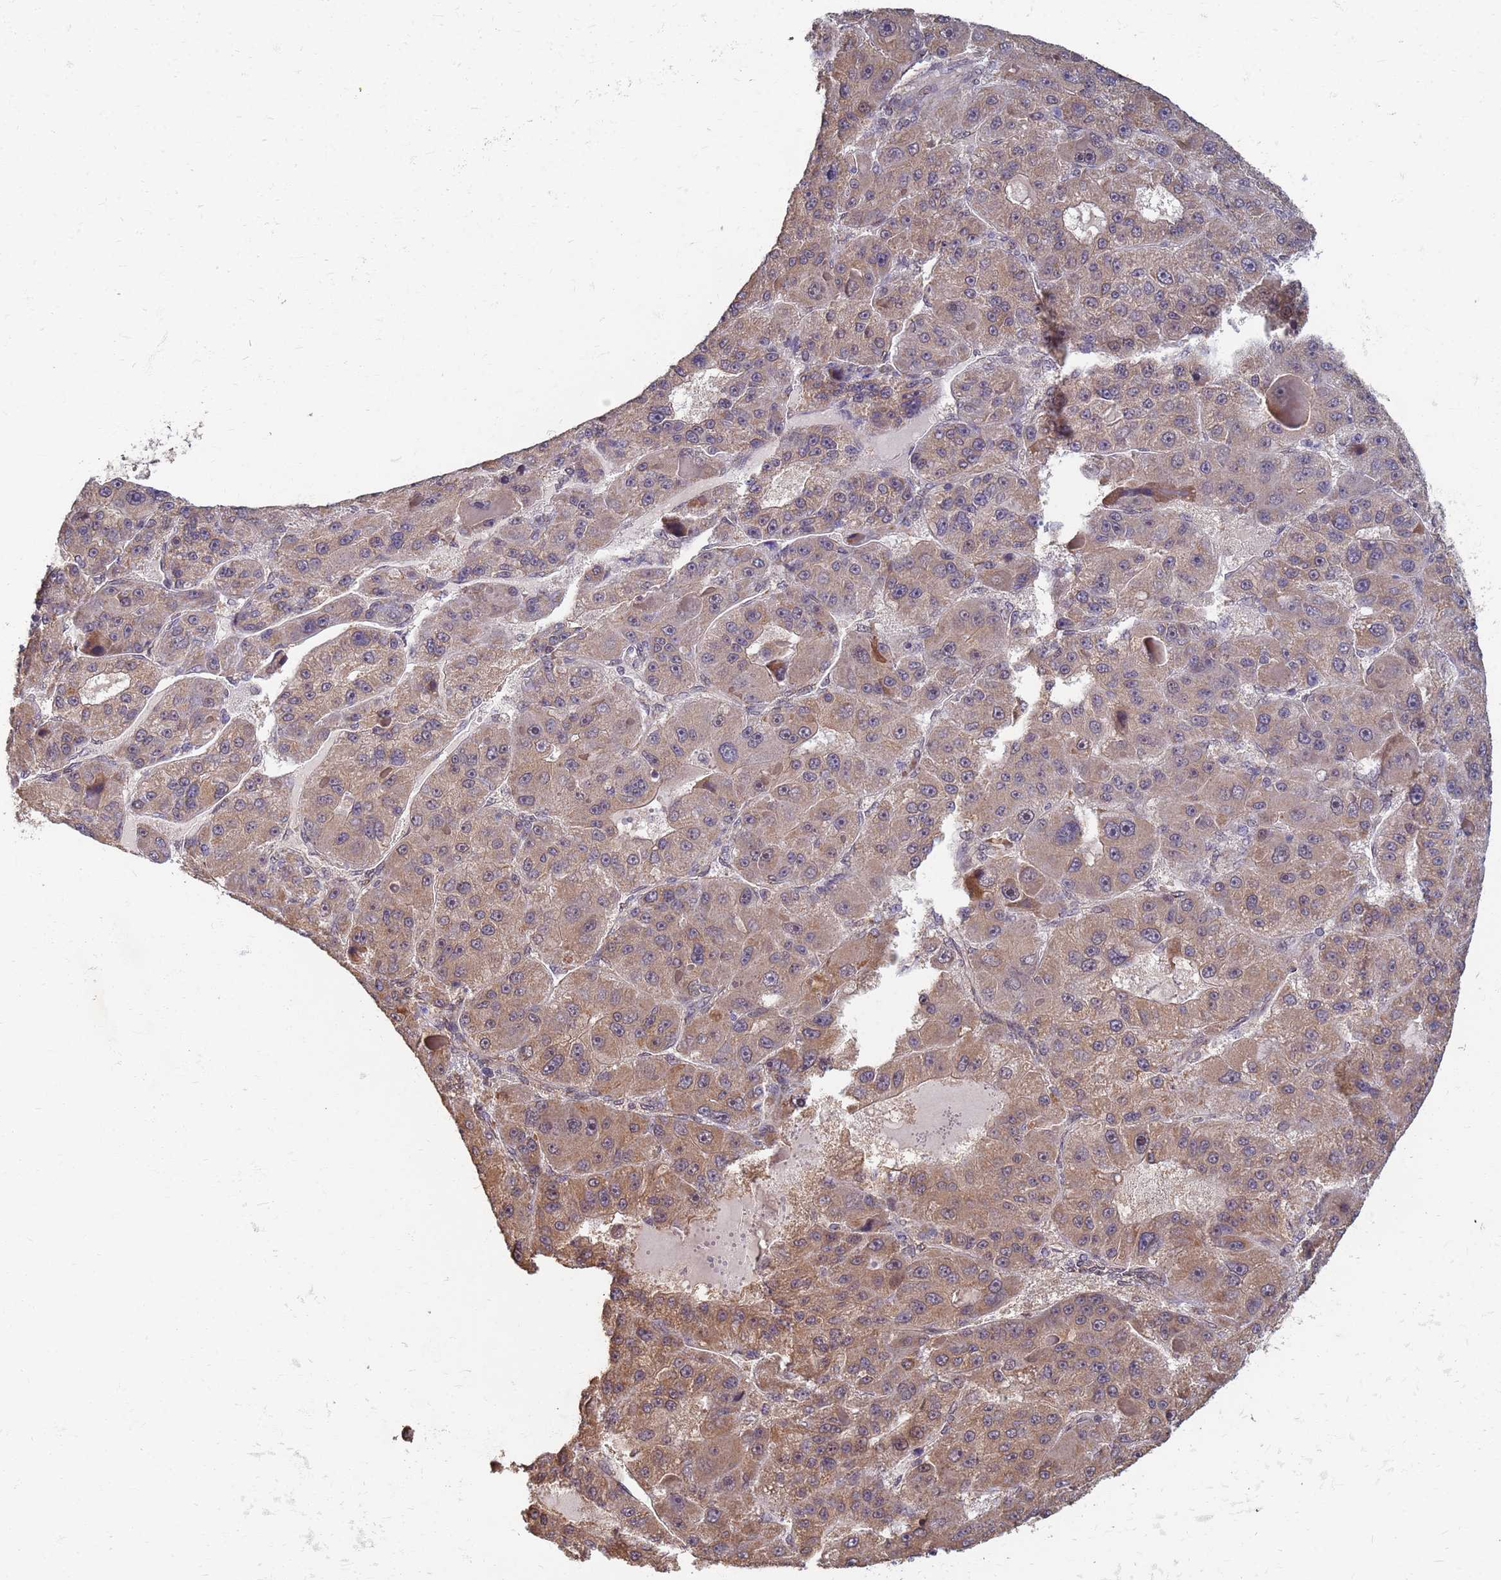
{"staining": {"intensity": "moderate", "quantity": "25%-75%", "location": "cytoplasmic/membranous"}, "tissue": "liver cancer", "cell_type": "Tumor cells", "image_type": "cancer", "snomed": [{"axis": "morphology", "description": "Carcinoma, Hepatocellular, NOS"}, {"axis": "topography", "description": "Liver"}], "caption": "Immunohistochemistry (IHC) (DAB (3,3'-diaminobenzidine)) staining of liver hepatocellular carcinoma shows moderate cytoplasmic/membranous protein positivity in approximately 25%-75% of tumor cells.", "gene": "ITGB4", "patient": {"sex": "male", "age": 76}}